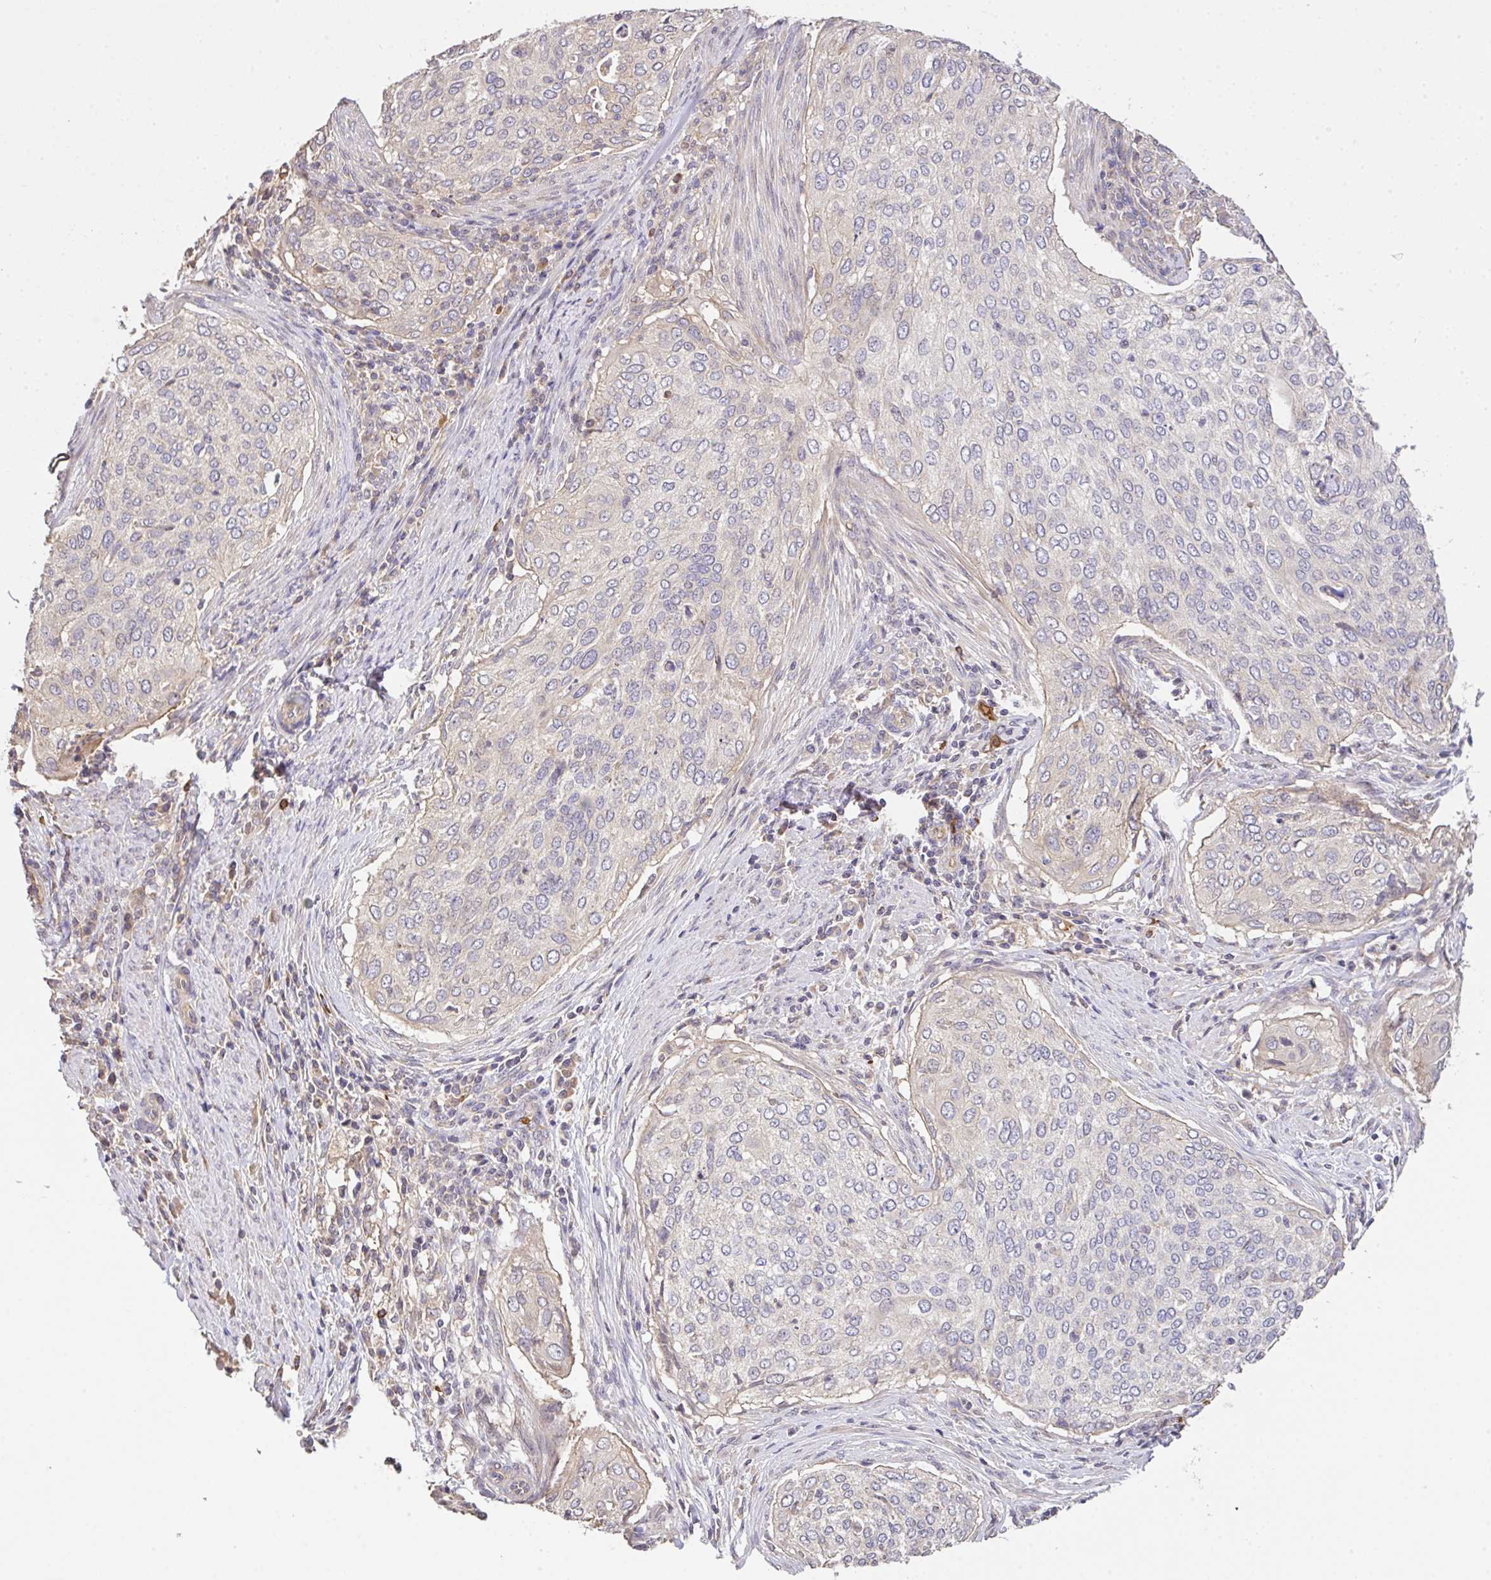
{"staining": {"intensity": "negative", "quantity": "none", "location": "none"}, "tissue": "cervical cancer", "cell_type": "Tumor cells", "image_type": "cancer", "snomed": [{"axis": "morphology", "description": "Squamous cell carcinoma, NOS"}, {"axis": "topography", "description": "Cervix"}], "caption": "IHC photomicrograph of neoplastic tissue: human squamous cell carcinoma (cervical) stained with DAB (3,3'-diaminobenzidine) exhibits no significant protein expression in tumor cells.", "gene": "C1QTNF9B", "patient": {"sex": "female", "age": 38}}